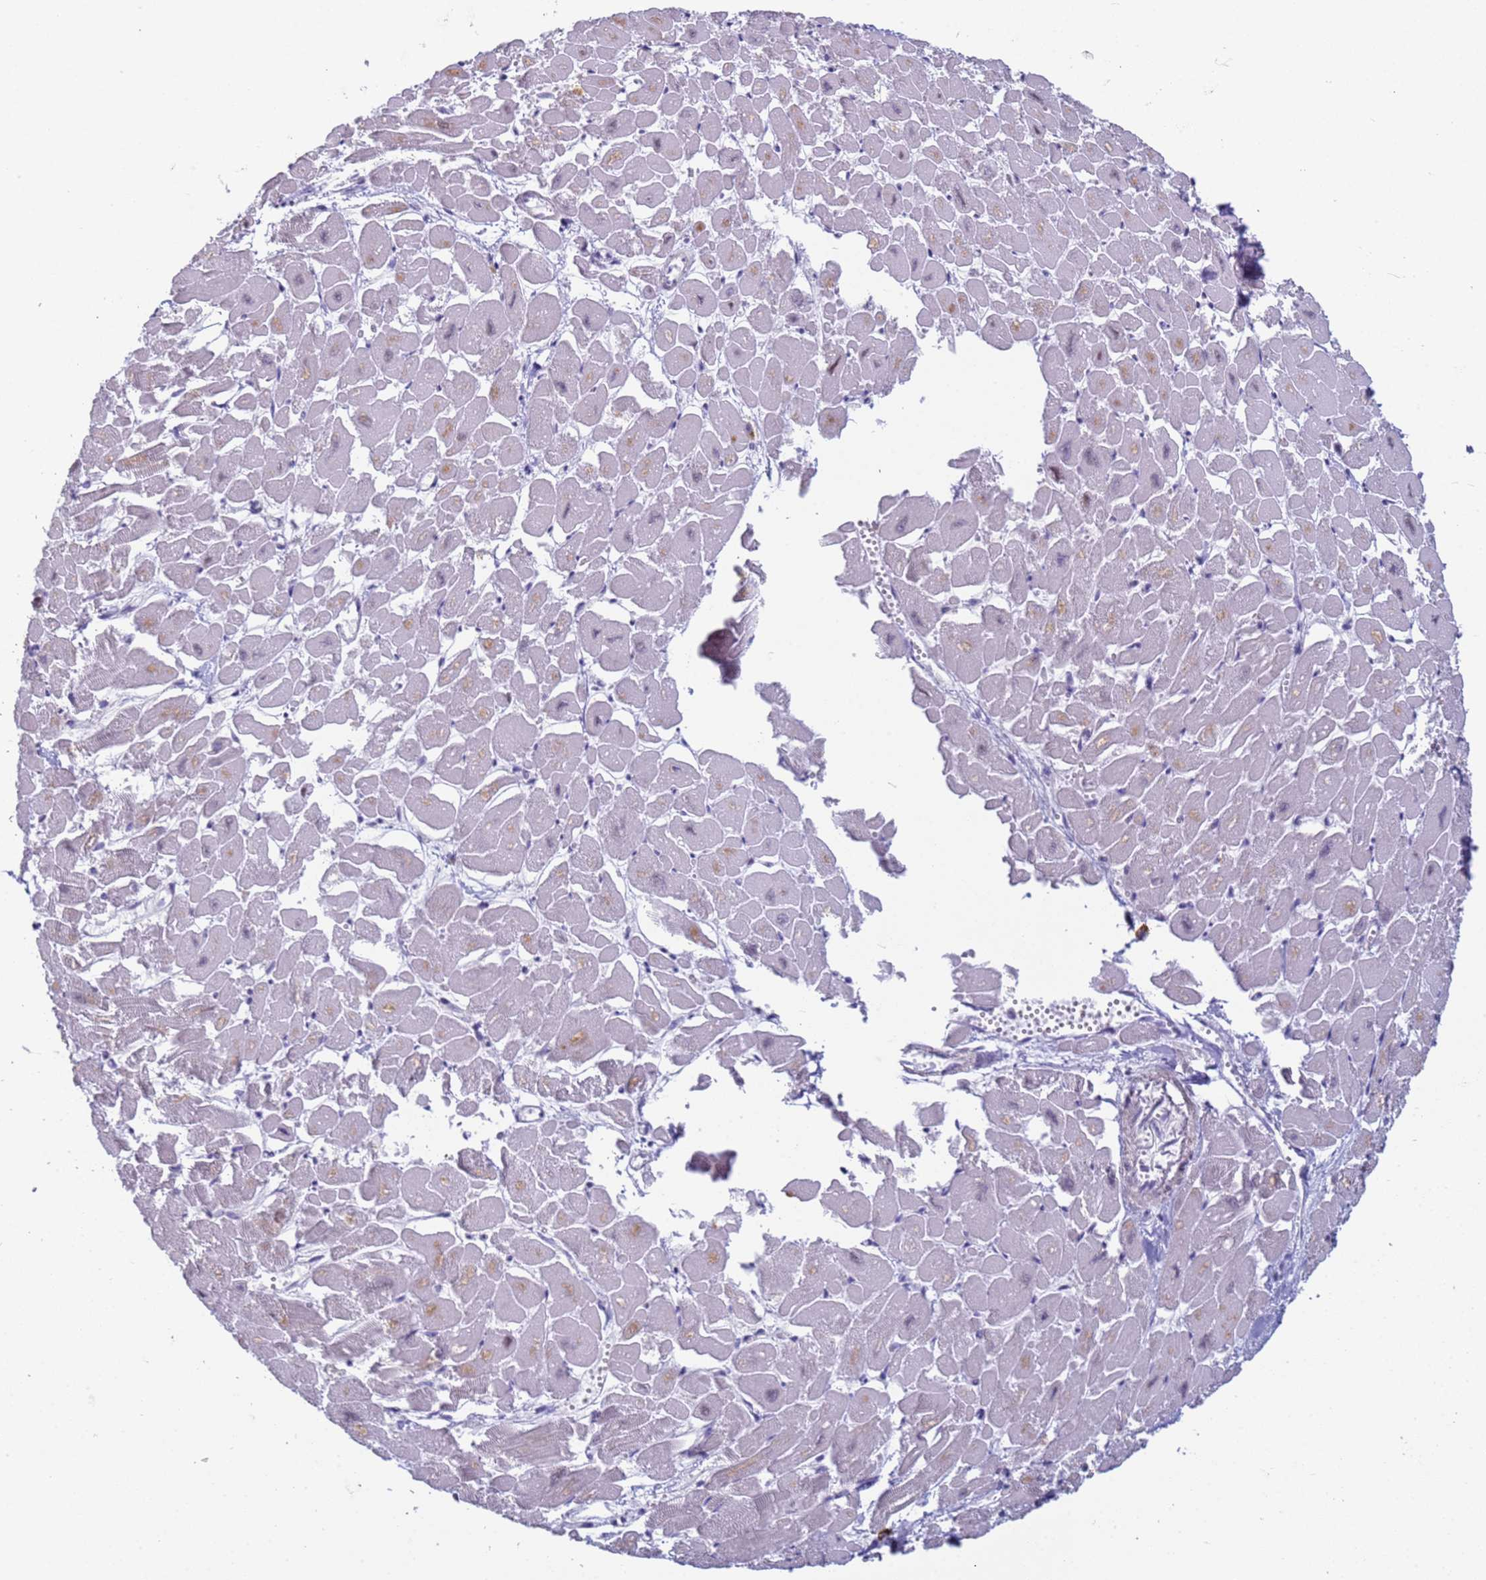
{"staining": {"intensity": "negative", "quantity": "none", "location": "none"}, "tissue": "heart muscle", "cell_type": "Cardiomyocytes", "image_type": "normal", "snomed": [{"axis": "morphology", "description": "Normal tissue, NOS"}, {"axis": "topography", "description": "Heart"}], "caption": "Normal heart muscle was stained to show a protein in brown. There is no significant staining in cardiomyocytes. (DAB immunohistochemistry visualized using brightfield microscopy, high magnification).", "gene": "VWA3A", "patient": {"sex": "male", "age": 54}}